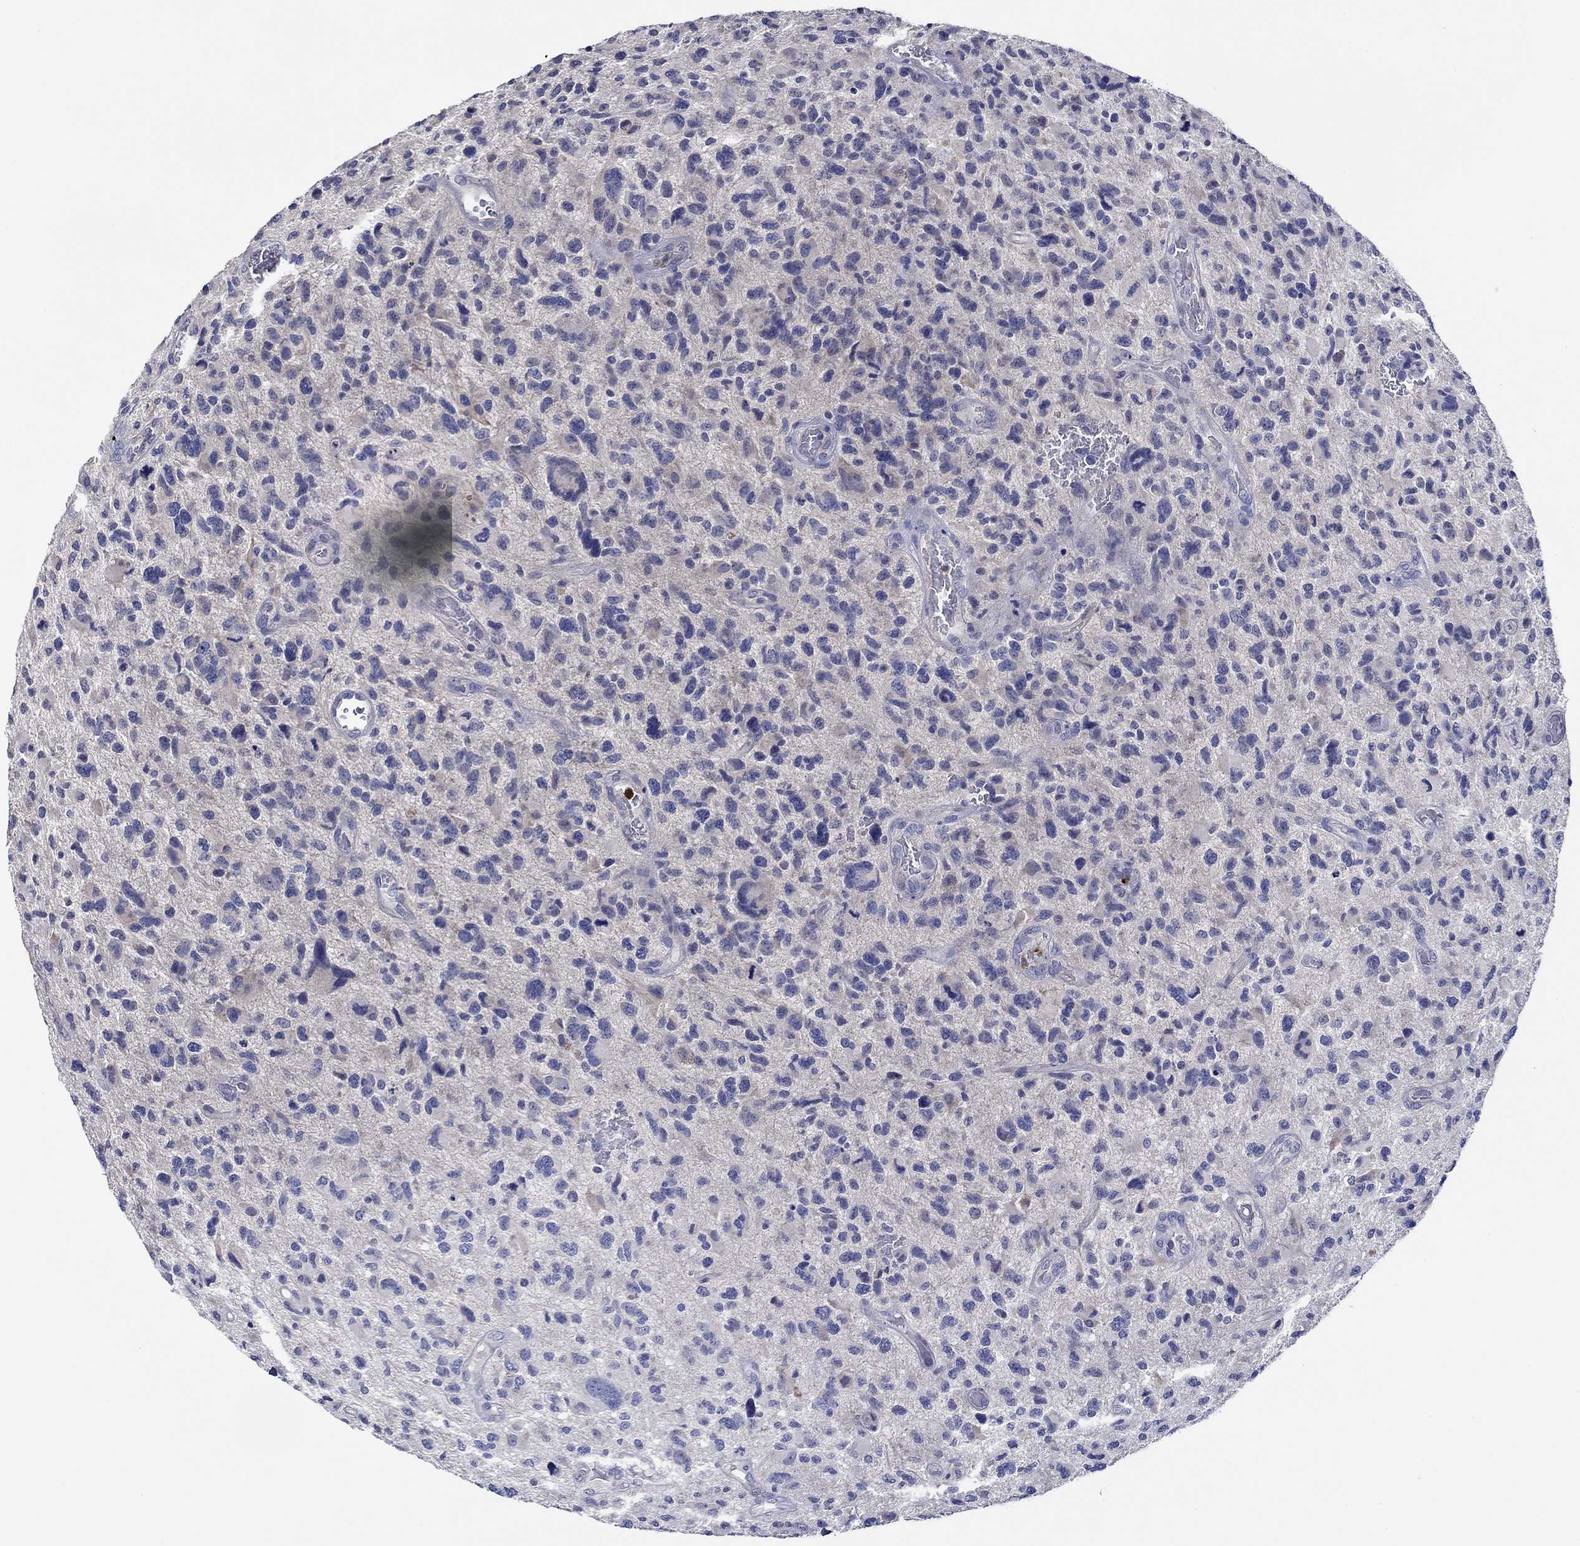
{"staining": {"intensity": "negative", "quantity": "none", "location": "none"}, "tissue": "glioma", "cell_type": "Tumor cells", "image_type": "cancer", "snomed": [{"axis": "morphology", "description": "Glioma, malignant, NOS"}, {"axis": "morphology", "description": "Glioma, malignant, High grade"}, {"axis": "topography", "description": "Brain"}], "caption": "The image demonstrates no staining of tumor cells in high-grade glioma (malignant).", "gene": "CHIT1", "patient": {"sex": "female", "age": 71}}